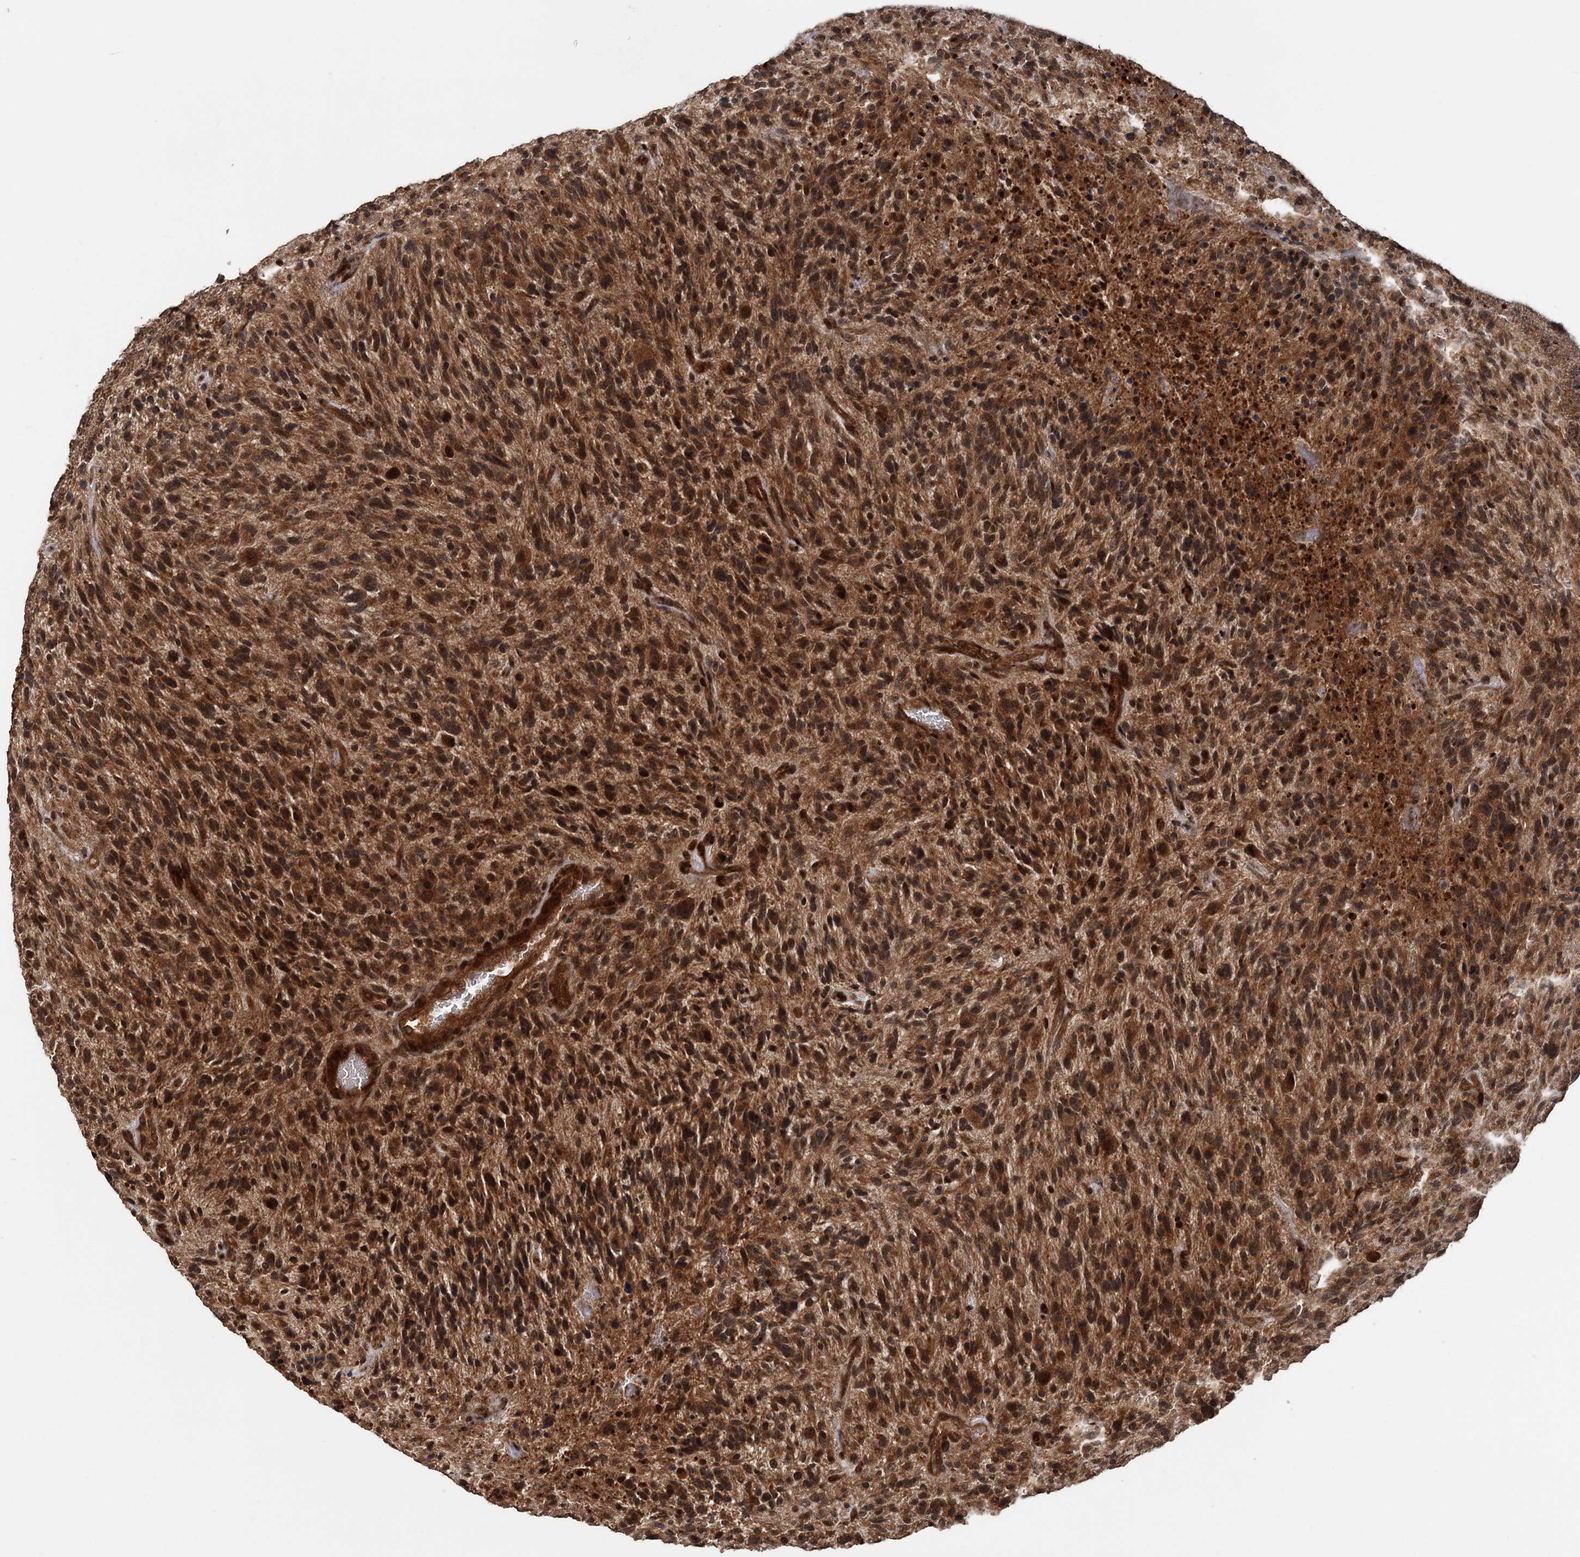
{"staining": {"intensity": "strong", "quantity": ">75%", "location": "cytoplasmic/membranous,nuclear"}, "tissue": "glioma", "cell_type": "Tumor cells", "image_type": "cancer", "snomed": [{"axis": "morphology", "description": "Glioma, malignant, High grade"}, {"axis": "topography", "description": "Brain"}], "caption": "Strong cytoplasmic/membranous and nuclear protein staining is seen in about >75% of tumor cells in glioma. The staining was performed using DAB (3,3'-diaminobenzidine), with brown indicating positive protein expression. Nuclei are stained blue with hematoxylin.", "gene": "KANSL2", "patient": {"sex": "male", "age": 47}}